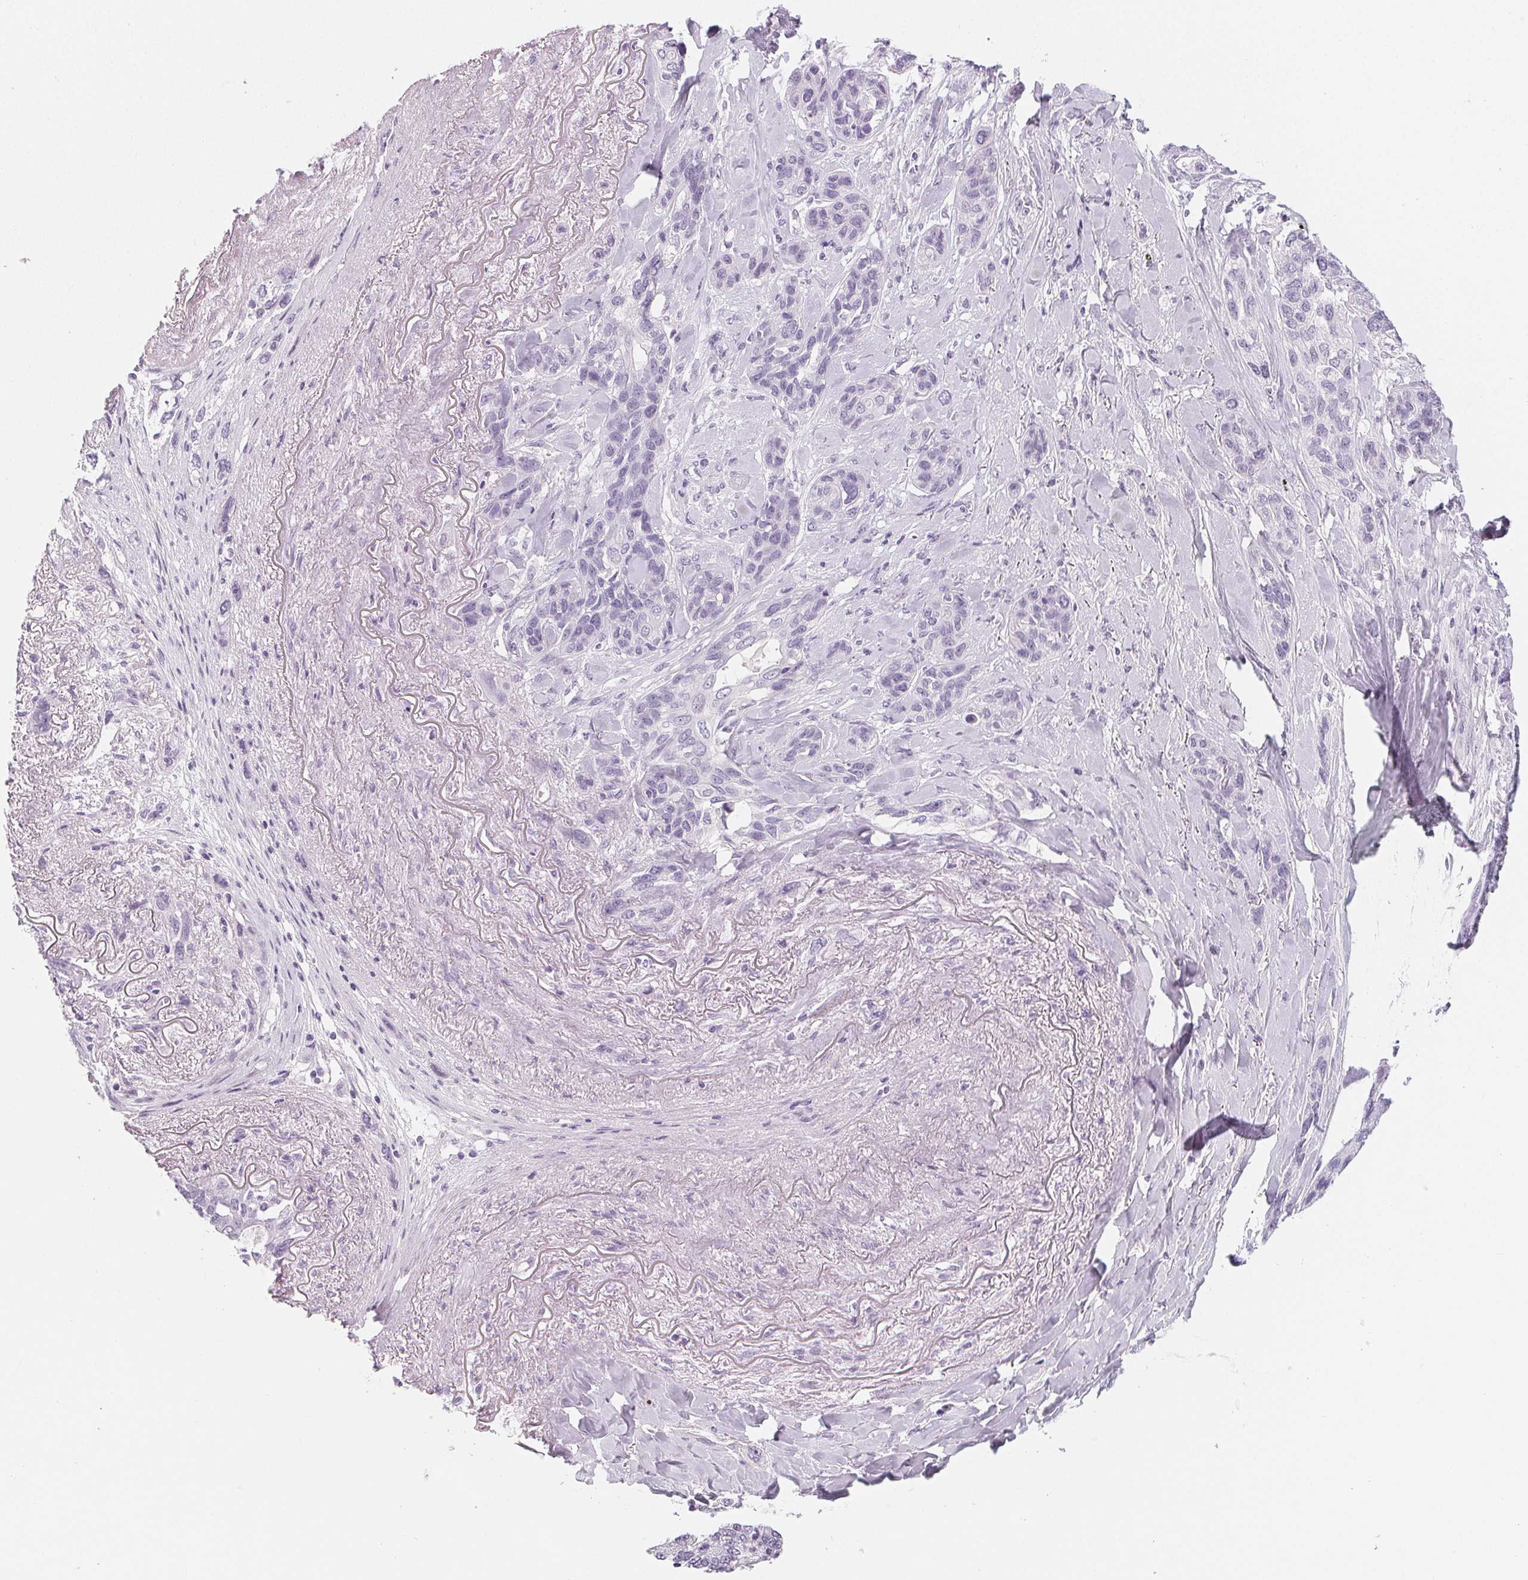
{"staining": {"intensity": "negative", "quantity": "none", "location": "none"}, "tissue": "lung cancer", "cell_type": "Tumor cells", "image_type": "cancer", "snomed": [{"axis": "morphology", "description": "Squamous cell carcinoma, NOS"}, {"axis": "topography", "description": "Lung"}], "caption": "Immunohistochemistry (IHC) histopathology image of neoplastic tissue: lung squamous cell carcinoma stained with DAB (3,3'-diaminobenzidine) displays no significant protein expression in tumor cells.", "gene": "SH3GL2", "patient": {"sex": "female", "age": 70}}